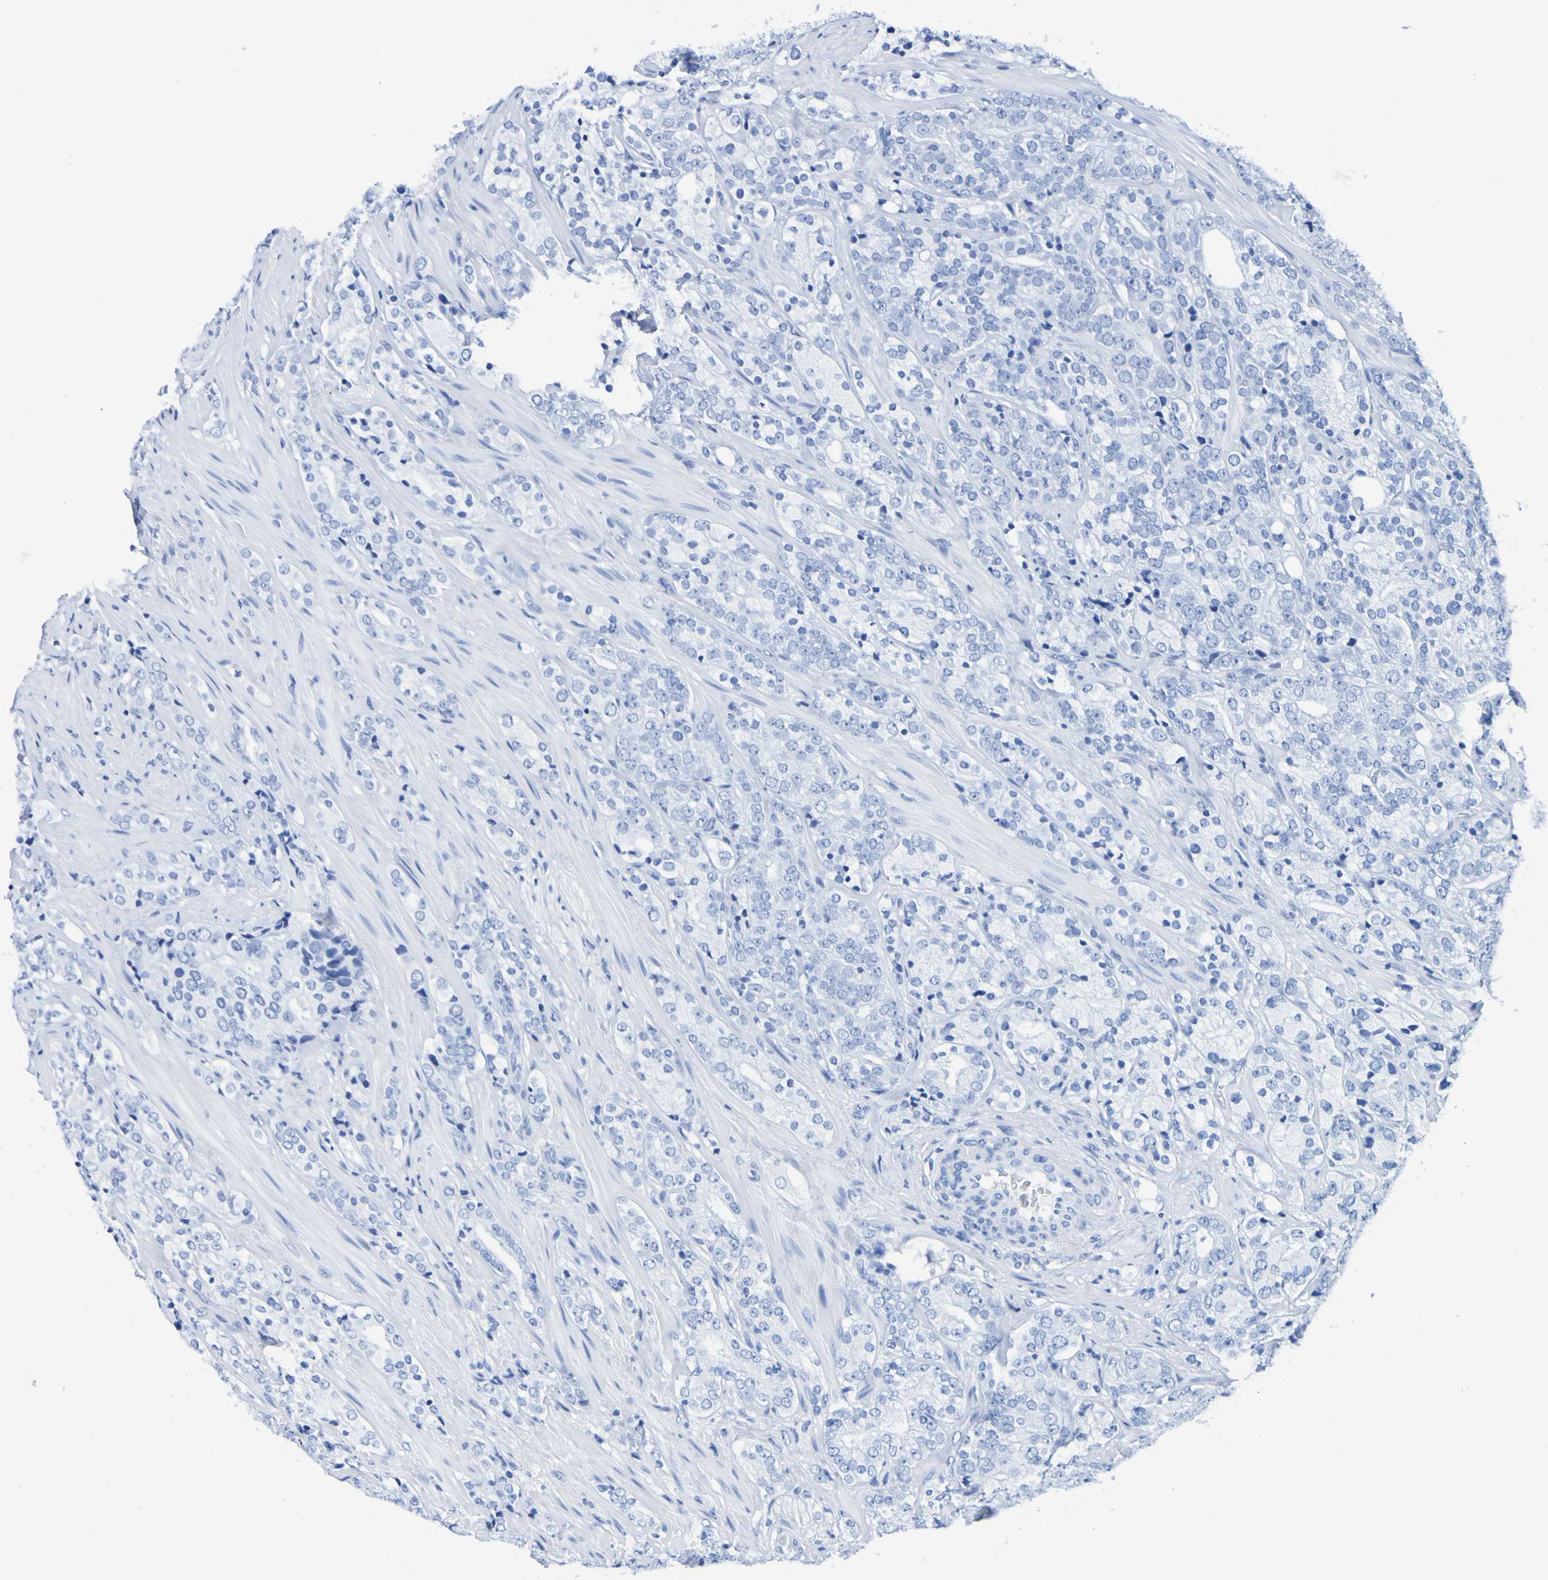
{"staining": {"intensity": "negative", "quantity": "none", "location": "none"}, "tissue": "prostate cancer", "cell_type": "Tumor cells", "image_type": "cancer", "snomed": [{"axis": "morphology", "description": "Adenocarcinoma, High grade"}, {"axis": "topography", "description": "Prostate"}], "caption": "DAB (3,3'-diaminobenzidine) immunohistochemical staining of adenocarcinoma (high-grade) (prostate) exhibits no significant staining in tumor cells.", "gene": "DPEP1", "patient": {"sex": "male", "age": 71}}